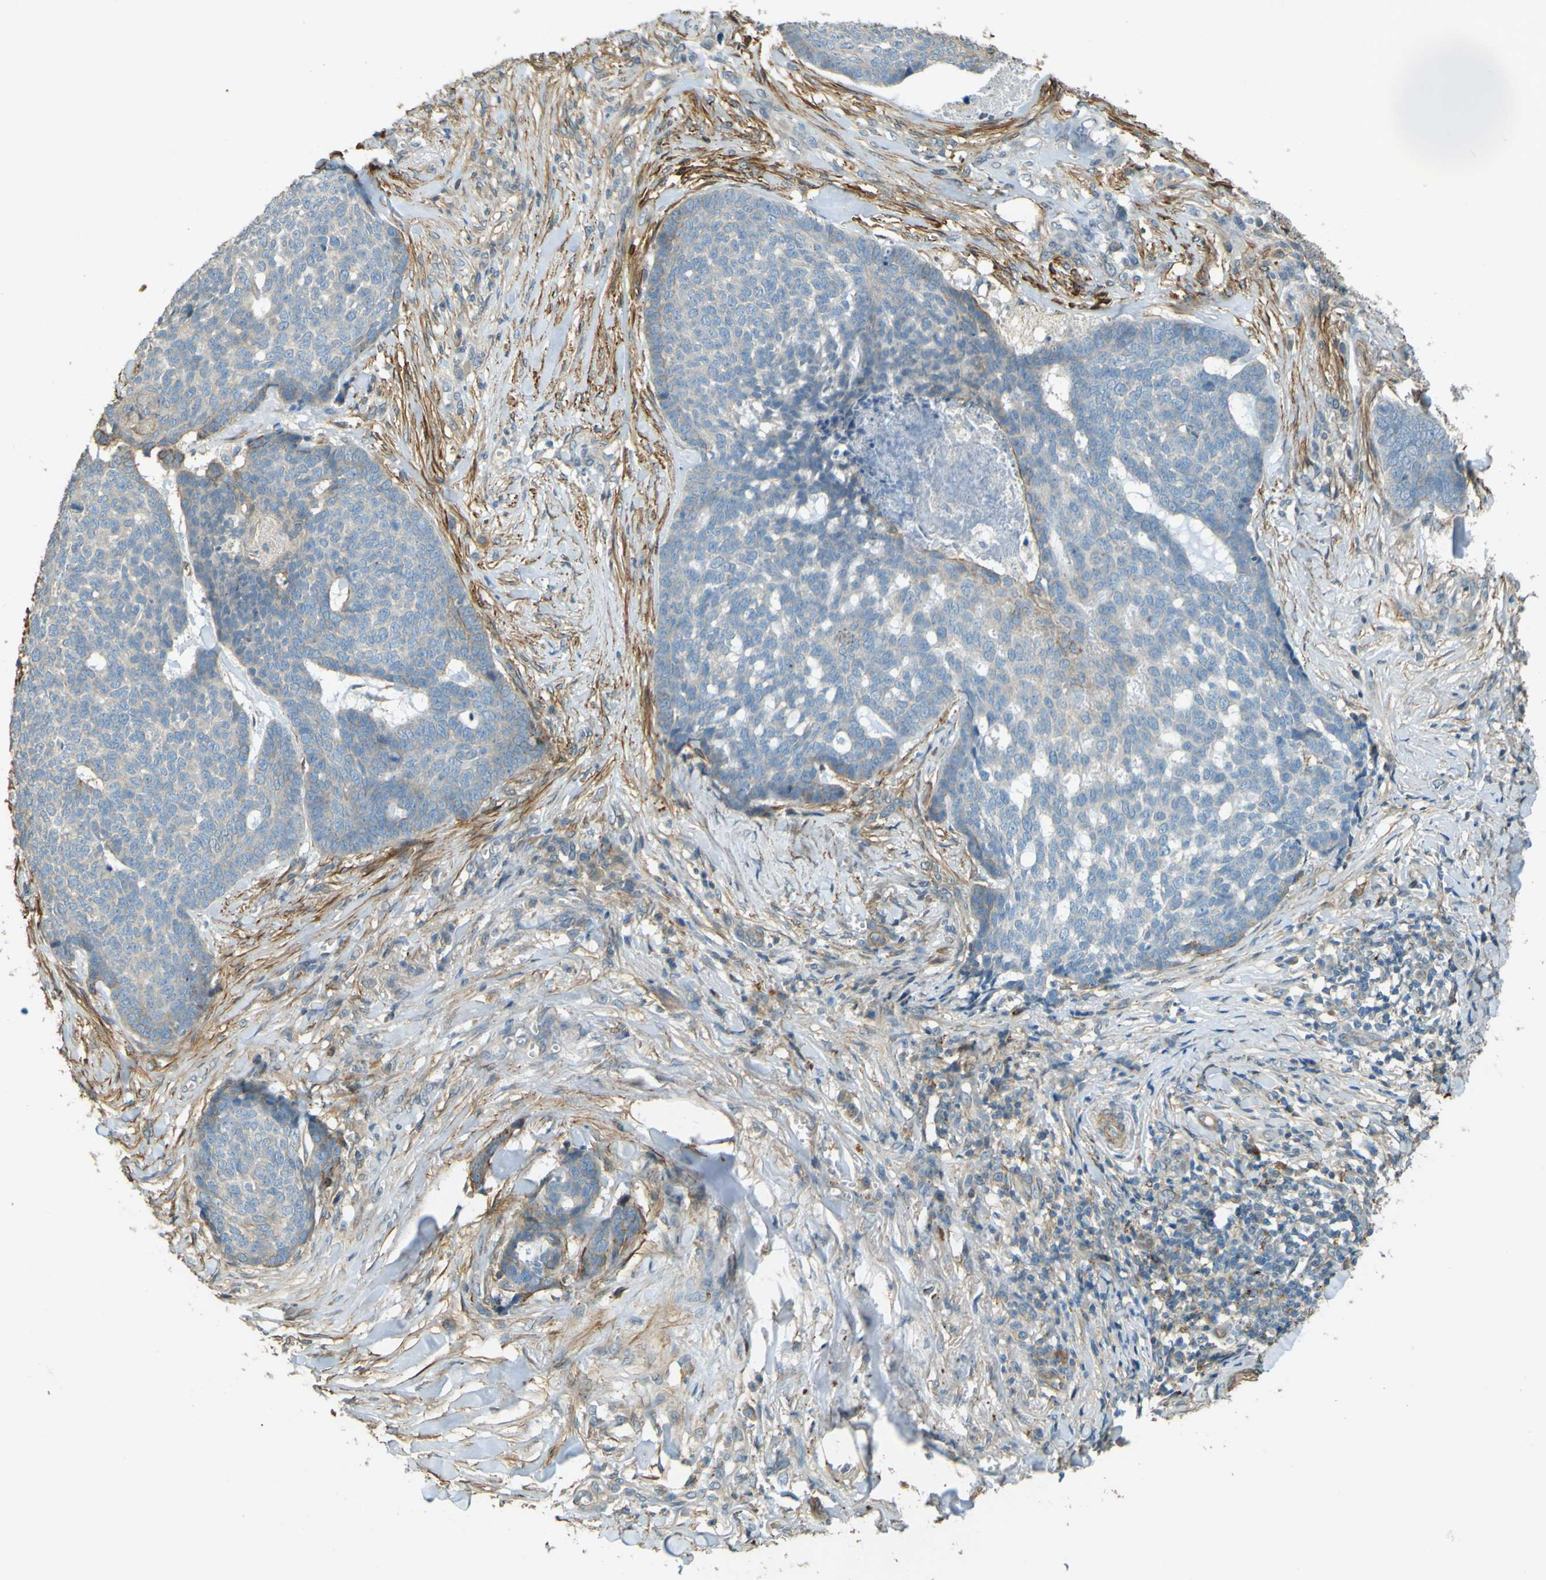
{"staining": {"intensity": "weak", "quantity": "<25%", "location": "cytoplasmic/membranous"}, "tissue": "skin cancer", "cell_type": "Tumor cells", "image_type": "cancer", "snomed": [{"axis": "morphology", "description": "Basal cell carcinoma"}, {"axis": "topography", "description": "Skin"}], "caption": "Tumor cells show no significant protein positivity in basal cell carcinoma (skin). Brightfield microscopy of immunohistochemistry stained with DAB (brown) and hematoxylin (blue), captured at high magnification.", "gene": "NEXN", "patient": {"sex": "male", "age": 84}}